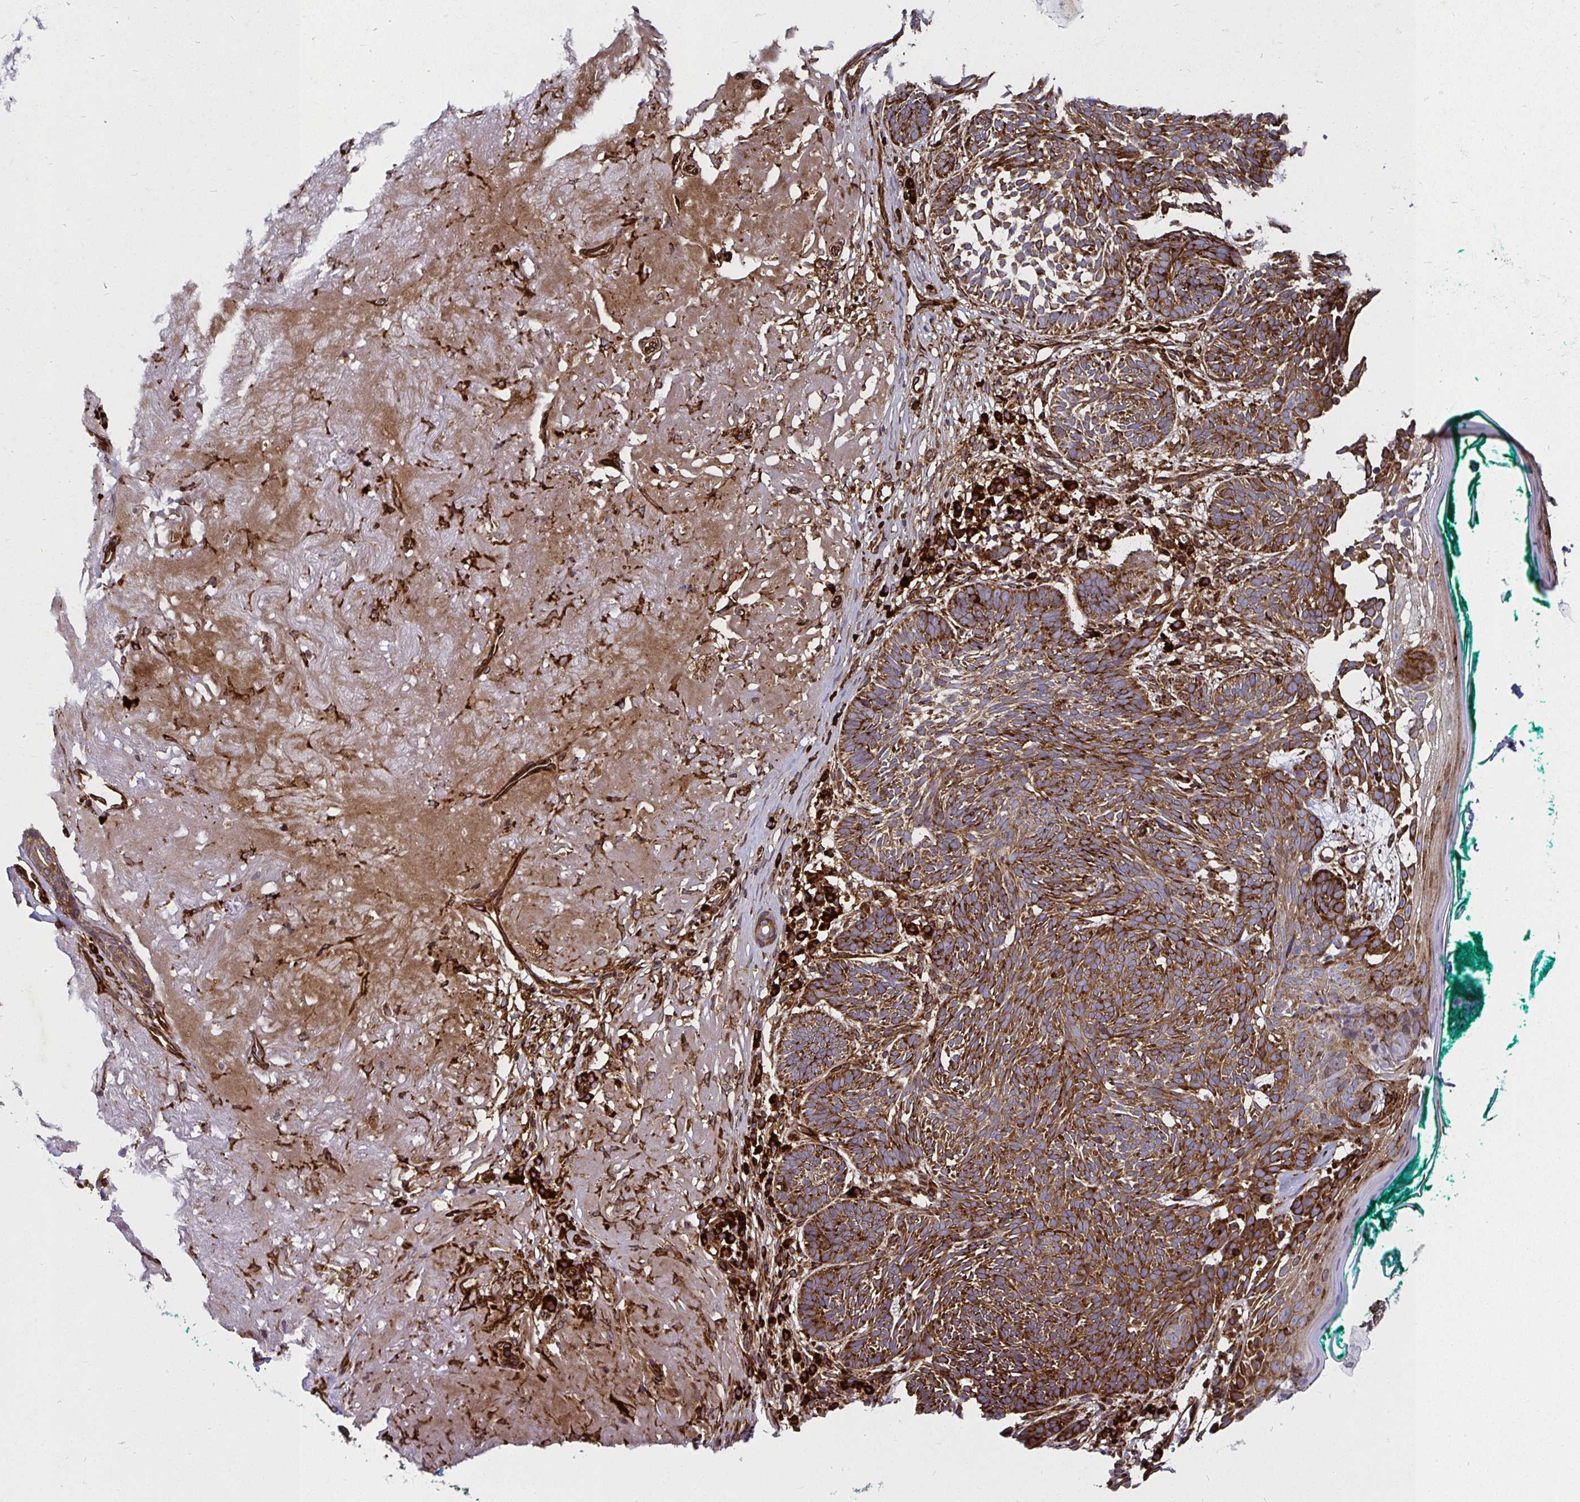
{"staining": {"intensity": "moderate", "quantity": ">75%", "location": "cytoplasmic/membranous"}, "tissue": "skin cancer", "cell_type": "Tumor cells", "image_type": "cancer", "snomed": [{"axis": "morphology", "description": "Basal cell carcinoma"}, {"axis": "topography", "description": "Skin"}, {"axis": "topography", "description": "Skin of face"}], "caption": "High-magnification brightfield microscopy of basal cell carcinoma (skin) stained with DAB (3,3'-diaminobenzidine) (brown) and counterstained with hematoxylin (blue). tumor cells exhibit moderate cytoplasmic/membranous expression is present in approximately>75% of cells.", "gene": "SMYD3", "patient": {"sex": "female", "age": 80}}